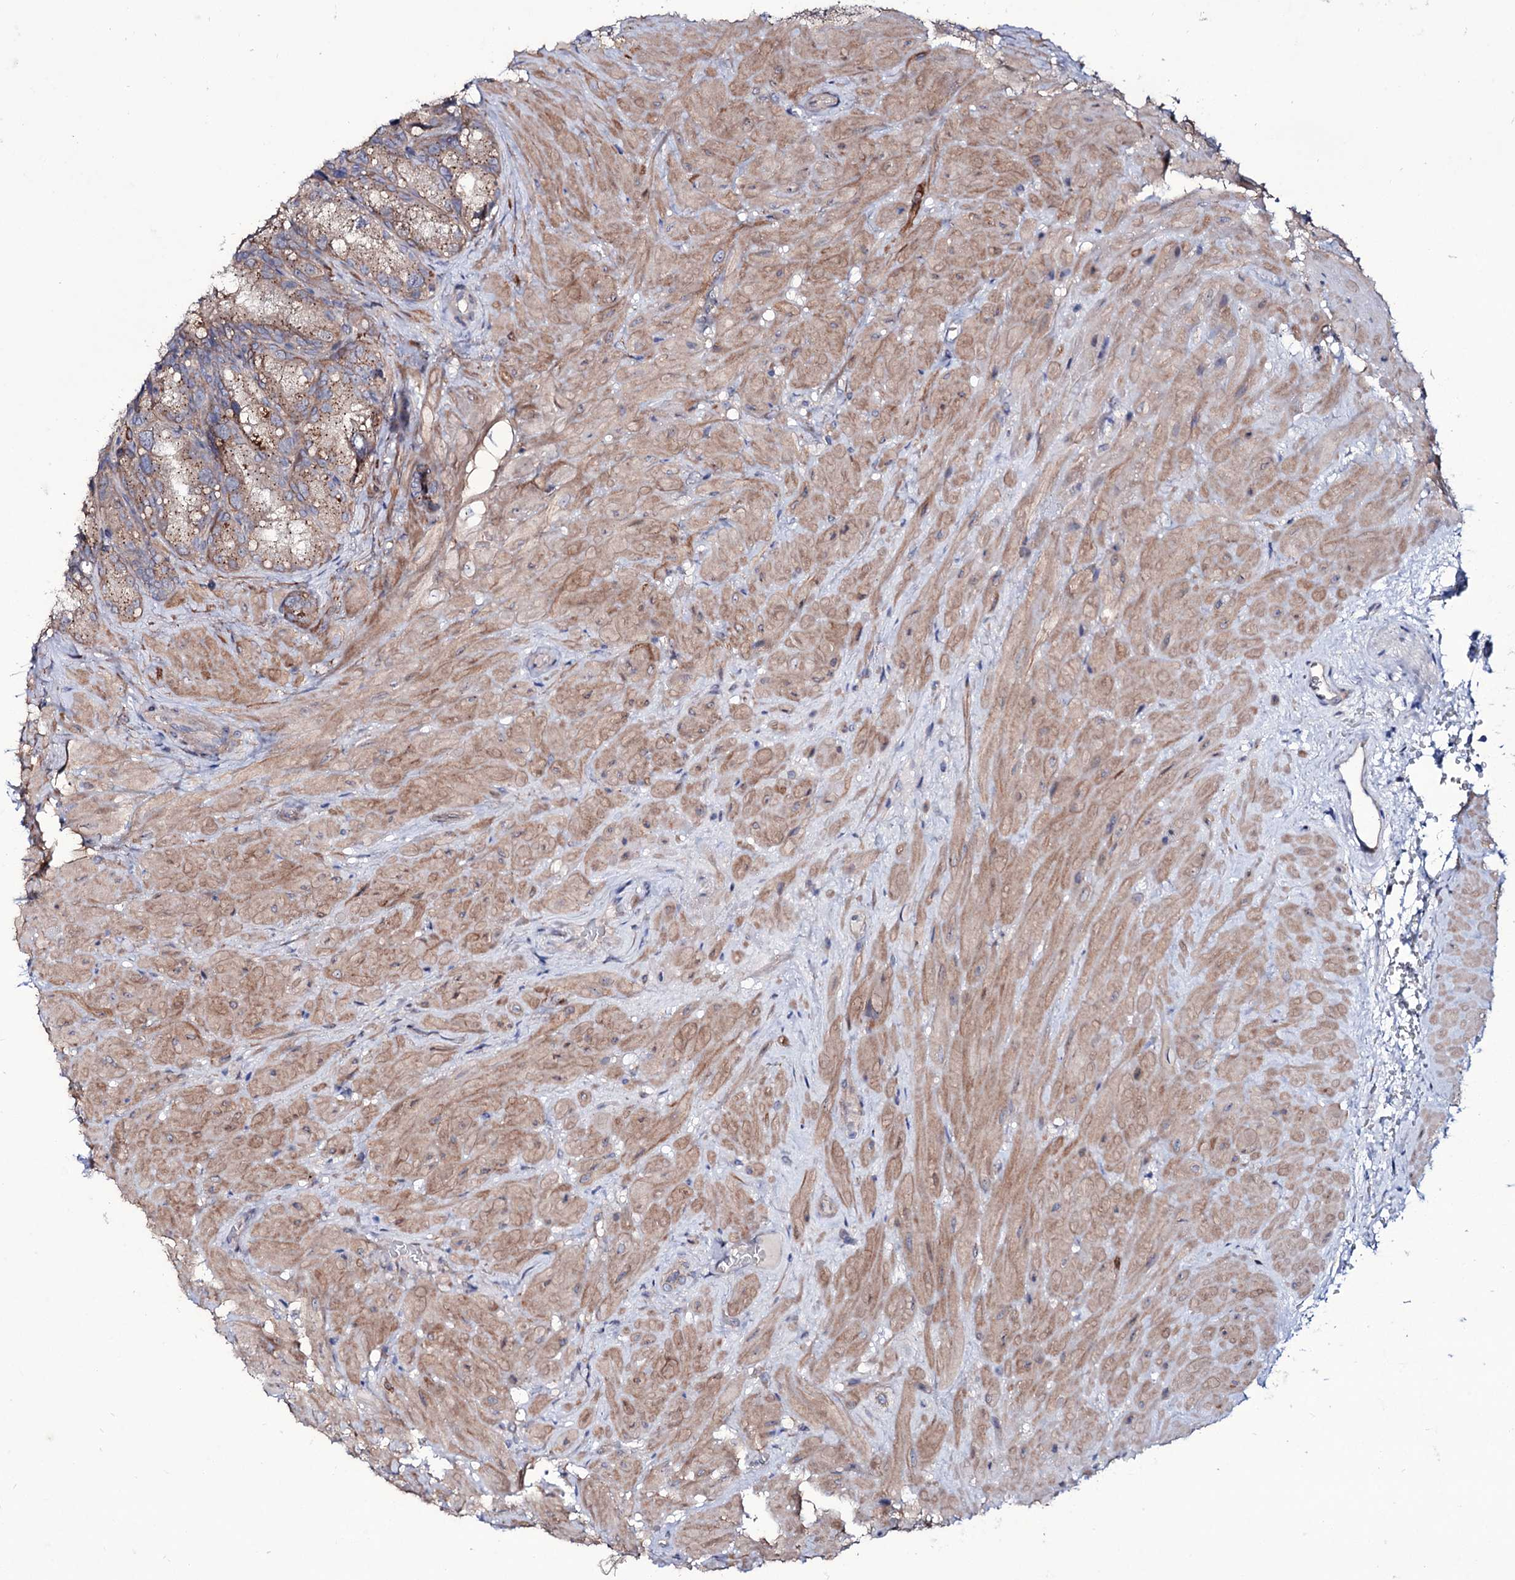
{"staining": {"intensity": "weak", "quantity": ">75%", "location": "cytoplasmic/membranous"}, "tissue": "seminal vesicle", "cell_type": "Glandular cells", "image_type": "normal", "snomed": [{"axis": "morphology", "description": "Normal tissue, NOS"}, {"axis": "topography", "description": "Seminal veicle"}], "caption": "Immunohistochemical staining of unremarkable seminal vesicle demonstrates >75% levels of weak cytoplasmic/membranous protein expression in approximately >75% of glandular cells. (DAB IHC, brown staining for protein, blue staining for nuclei).", "gene": "SEC24A", "patient": {"sex": "male", "age": 62}}